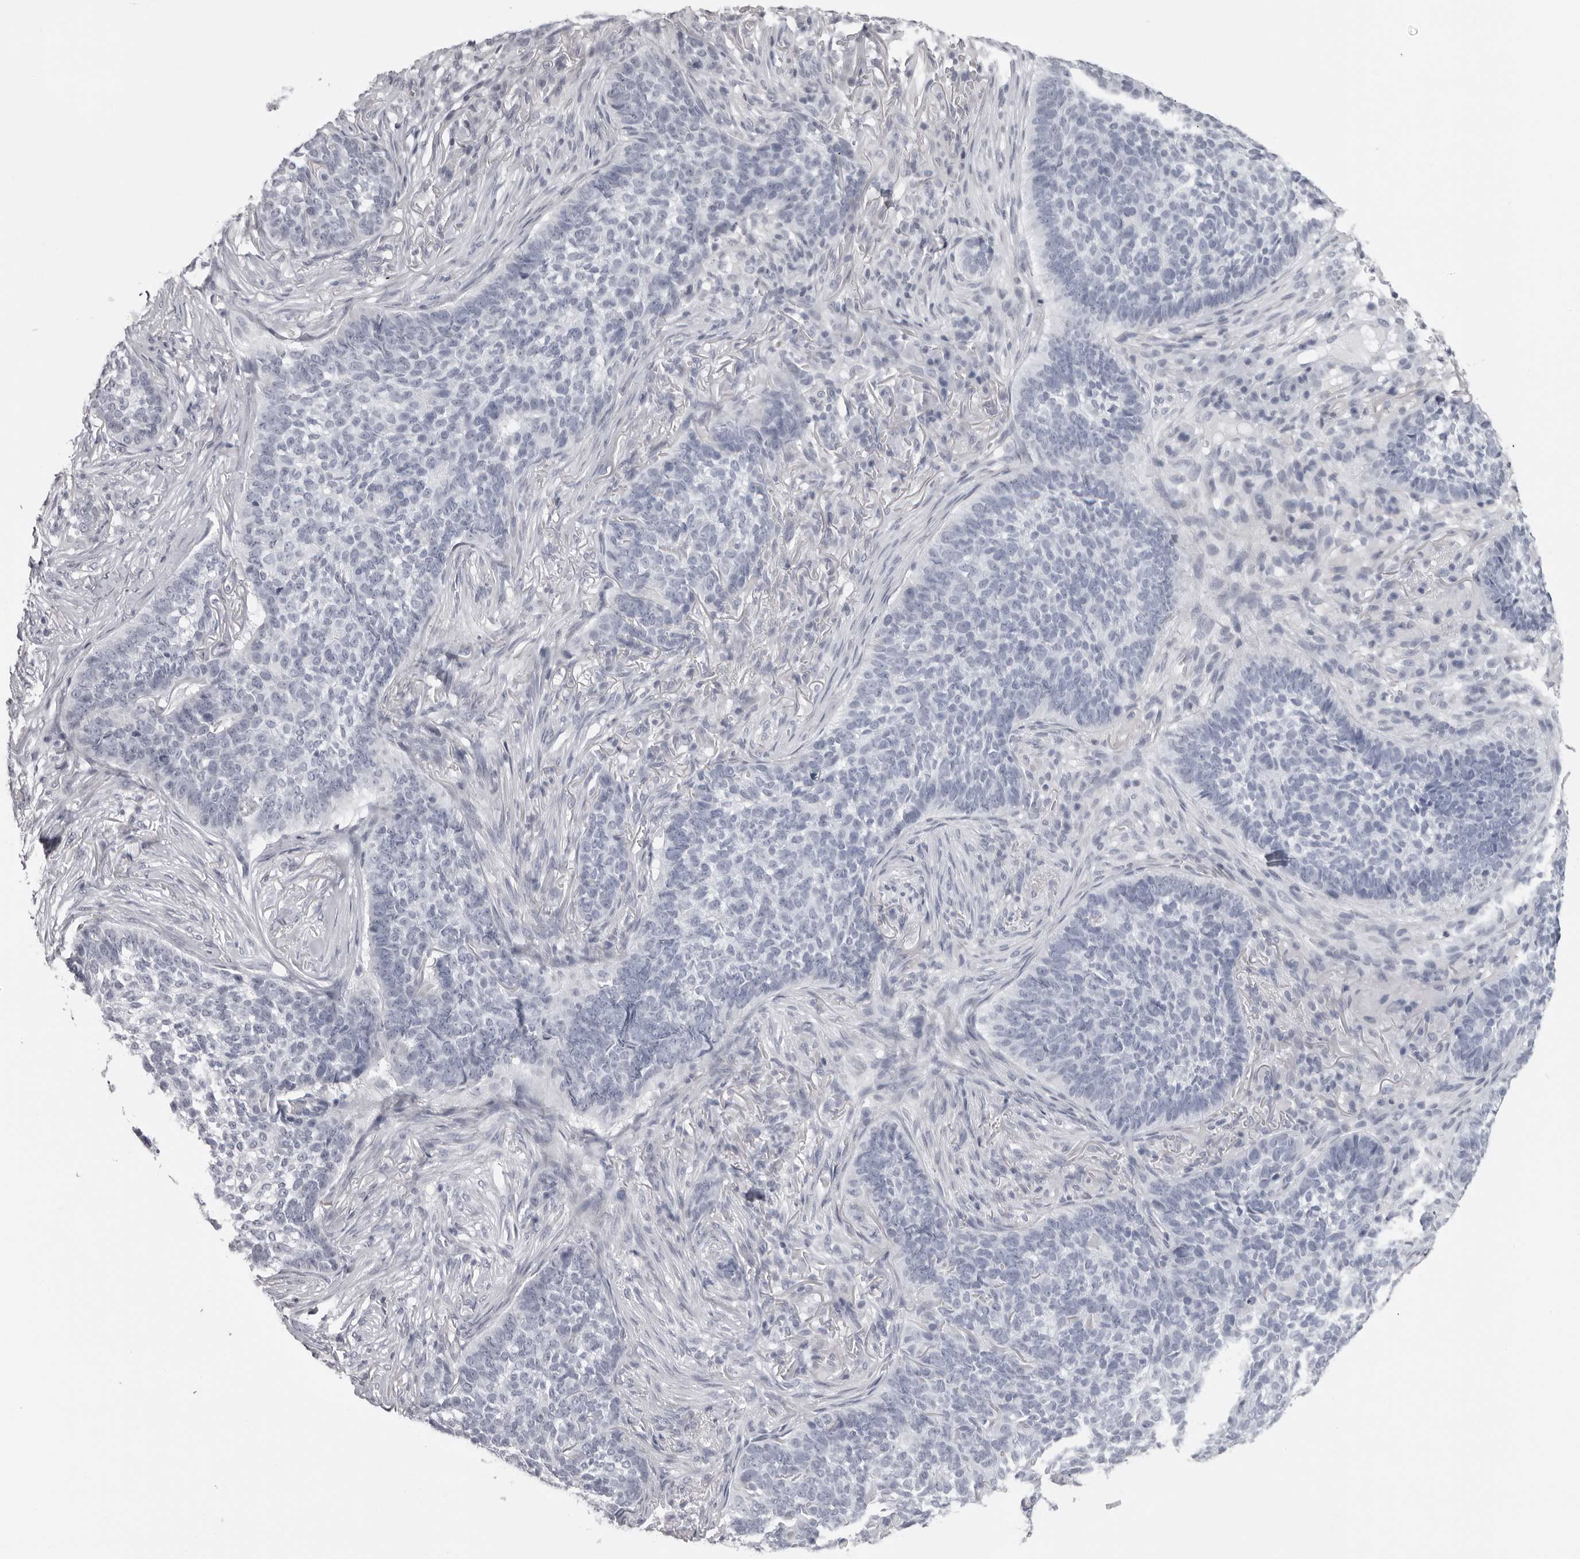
{"staining": {"intensity": "negative", "quantity": "none", "location": "none"}, "tissue": "skin cancer", "cell_type": "Tumor cells", "image_type": "cancer", "snomed": [{"axis": "morphology", "description": "Basal cell carcinoma"}, {"axis": "topography", "description": "Skin"}], "caption": "Skin basal cell carcinoma stained for a protein using immunohistochemistry (IHC) exhibits no expression tumor cells.", "gene": "DNALI1", "patient": {"sex": "male", "age": 85}}